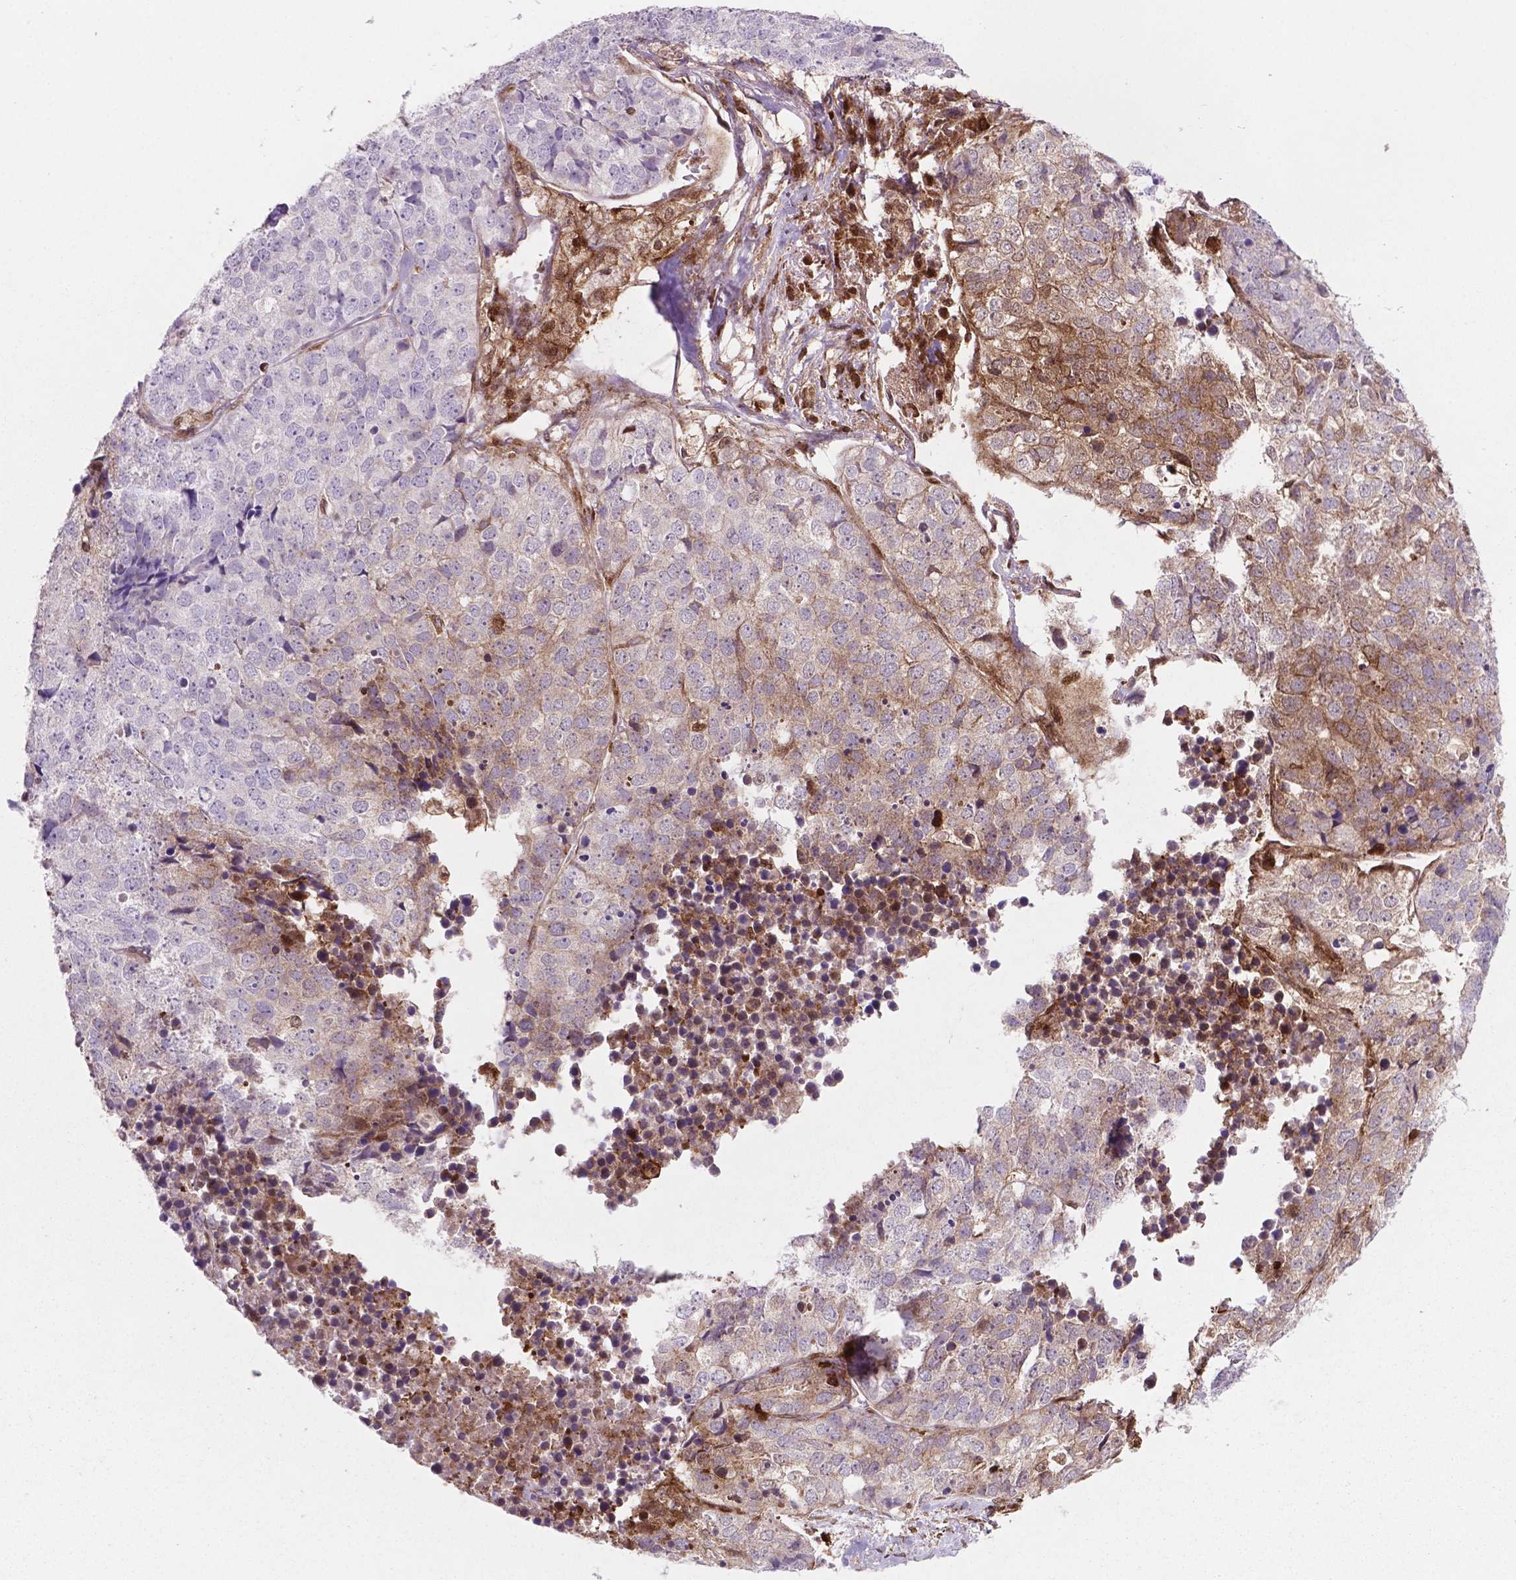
{"staining": {"intensity": "strong", "quantity": "25%-75%", "location": "cytoplasmic/membranous"}, "tissue": "stomach cancer", "cell_type": "Tumor cells", "image_type": "cancer", "snomed": [{"axis": "morphology", "description": "Adenocarcinoma, NOS"}, {"axis": "topography", "description": "Stomach"}], "caption": "Stomach cancer stained with DAB immunohistochemistry (IHC) shows high levels of strong cytoplasmic/membranous positivity in about 25%-75% of tumor cells.", "gene": "LDHA", "patient": {"sex": "male", "age": 69}}